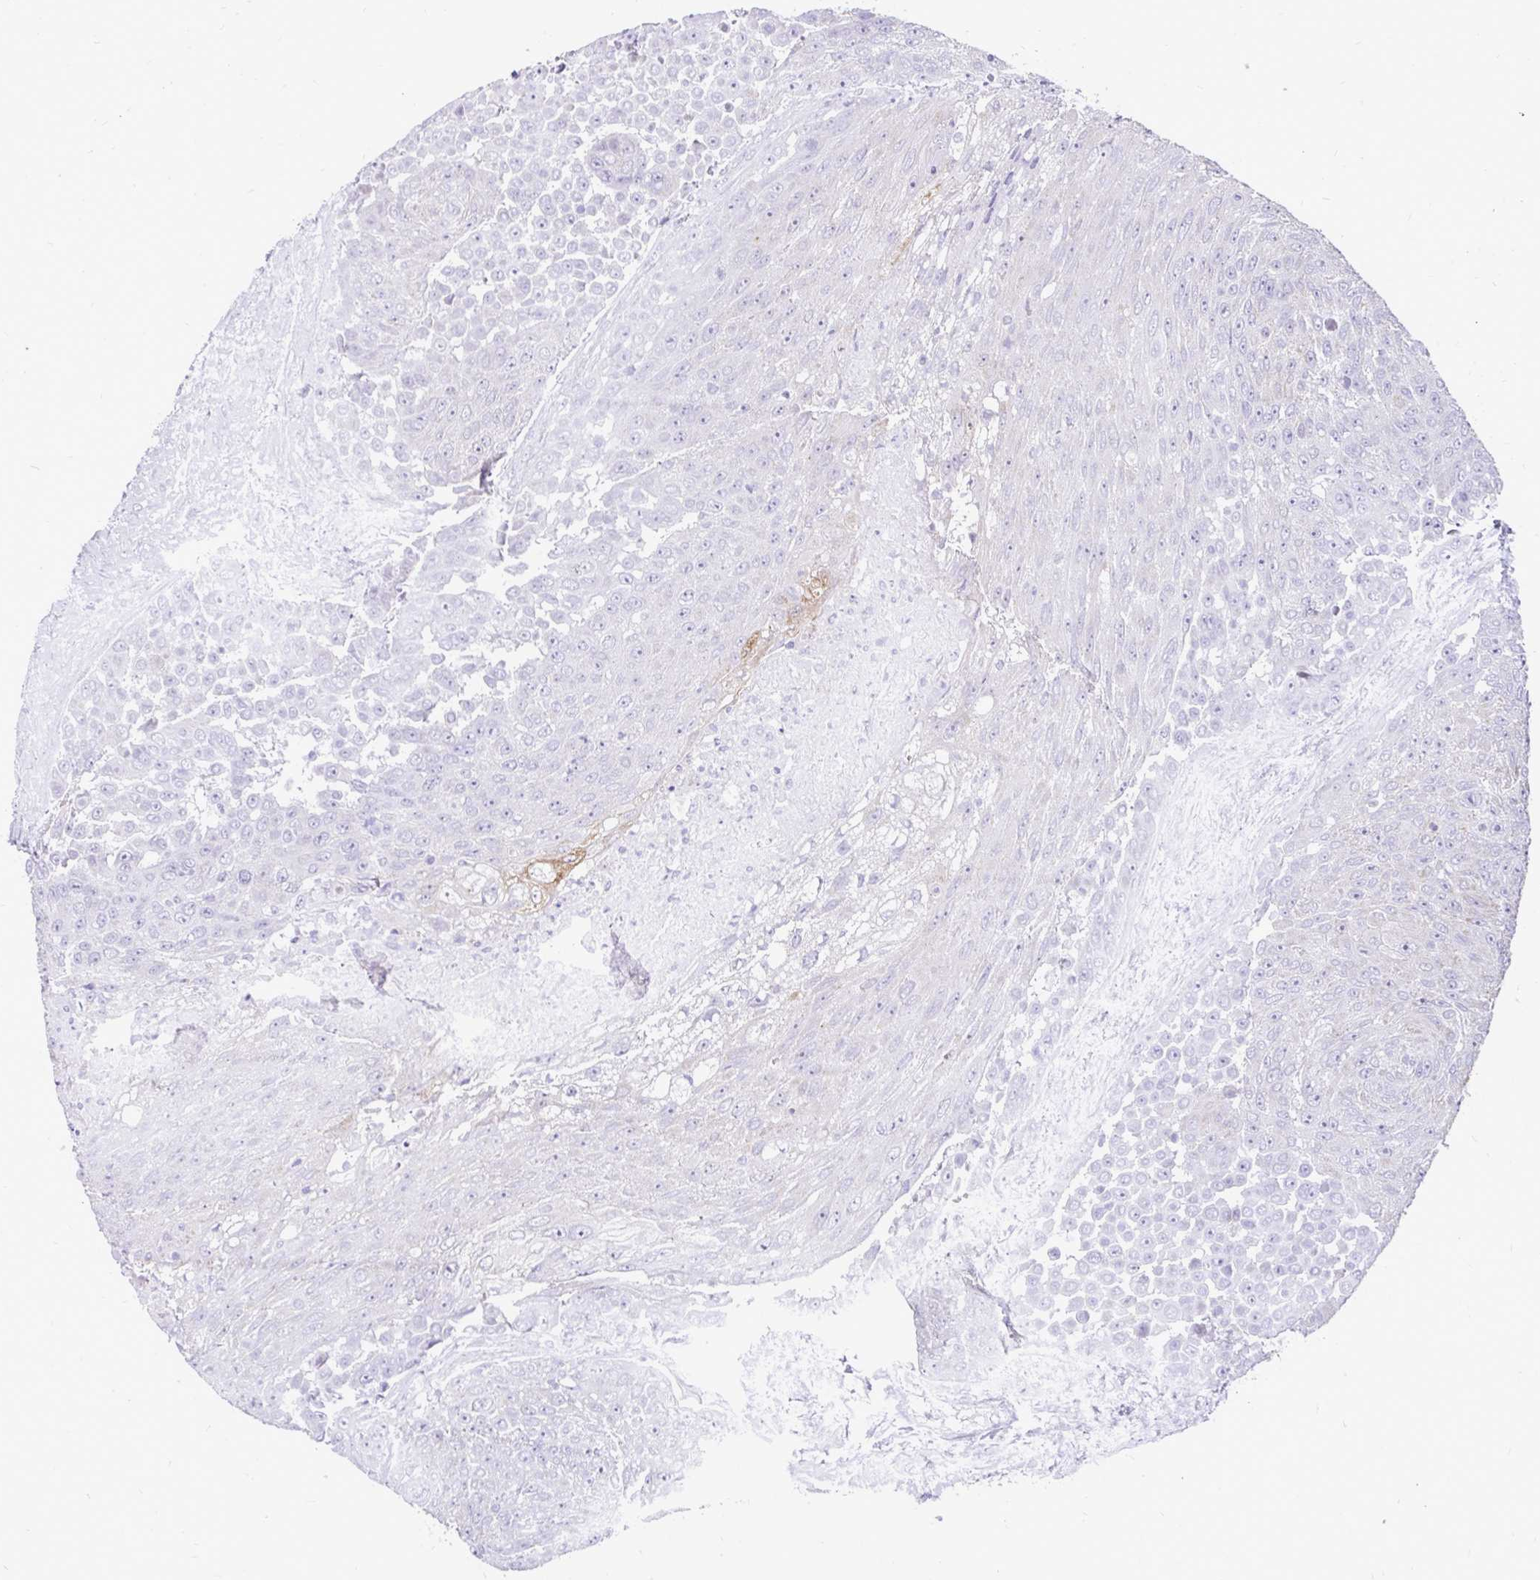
{"staining": {"intensity": "negative", "quantity": "none", "location": "none"}, "tissue": "urothelial cancer", "cell_type": "Tumor cells", "image_type": "cancer", "snomed": [{"axis": "morphology", "description": "Urothelial carcinoma, High grade"}, {"axis": "topography", "description": "Urinary bladder"}], "caption": "This is an immunohistochemistry micrograph of human high-grade urothelial carcinoma. There is no expression in tumor cells.", "gene": "INTS5", "patient": {"sex": "female", "age": 63}}